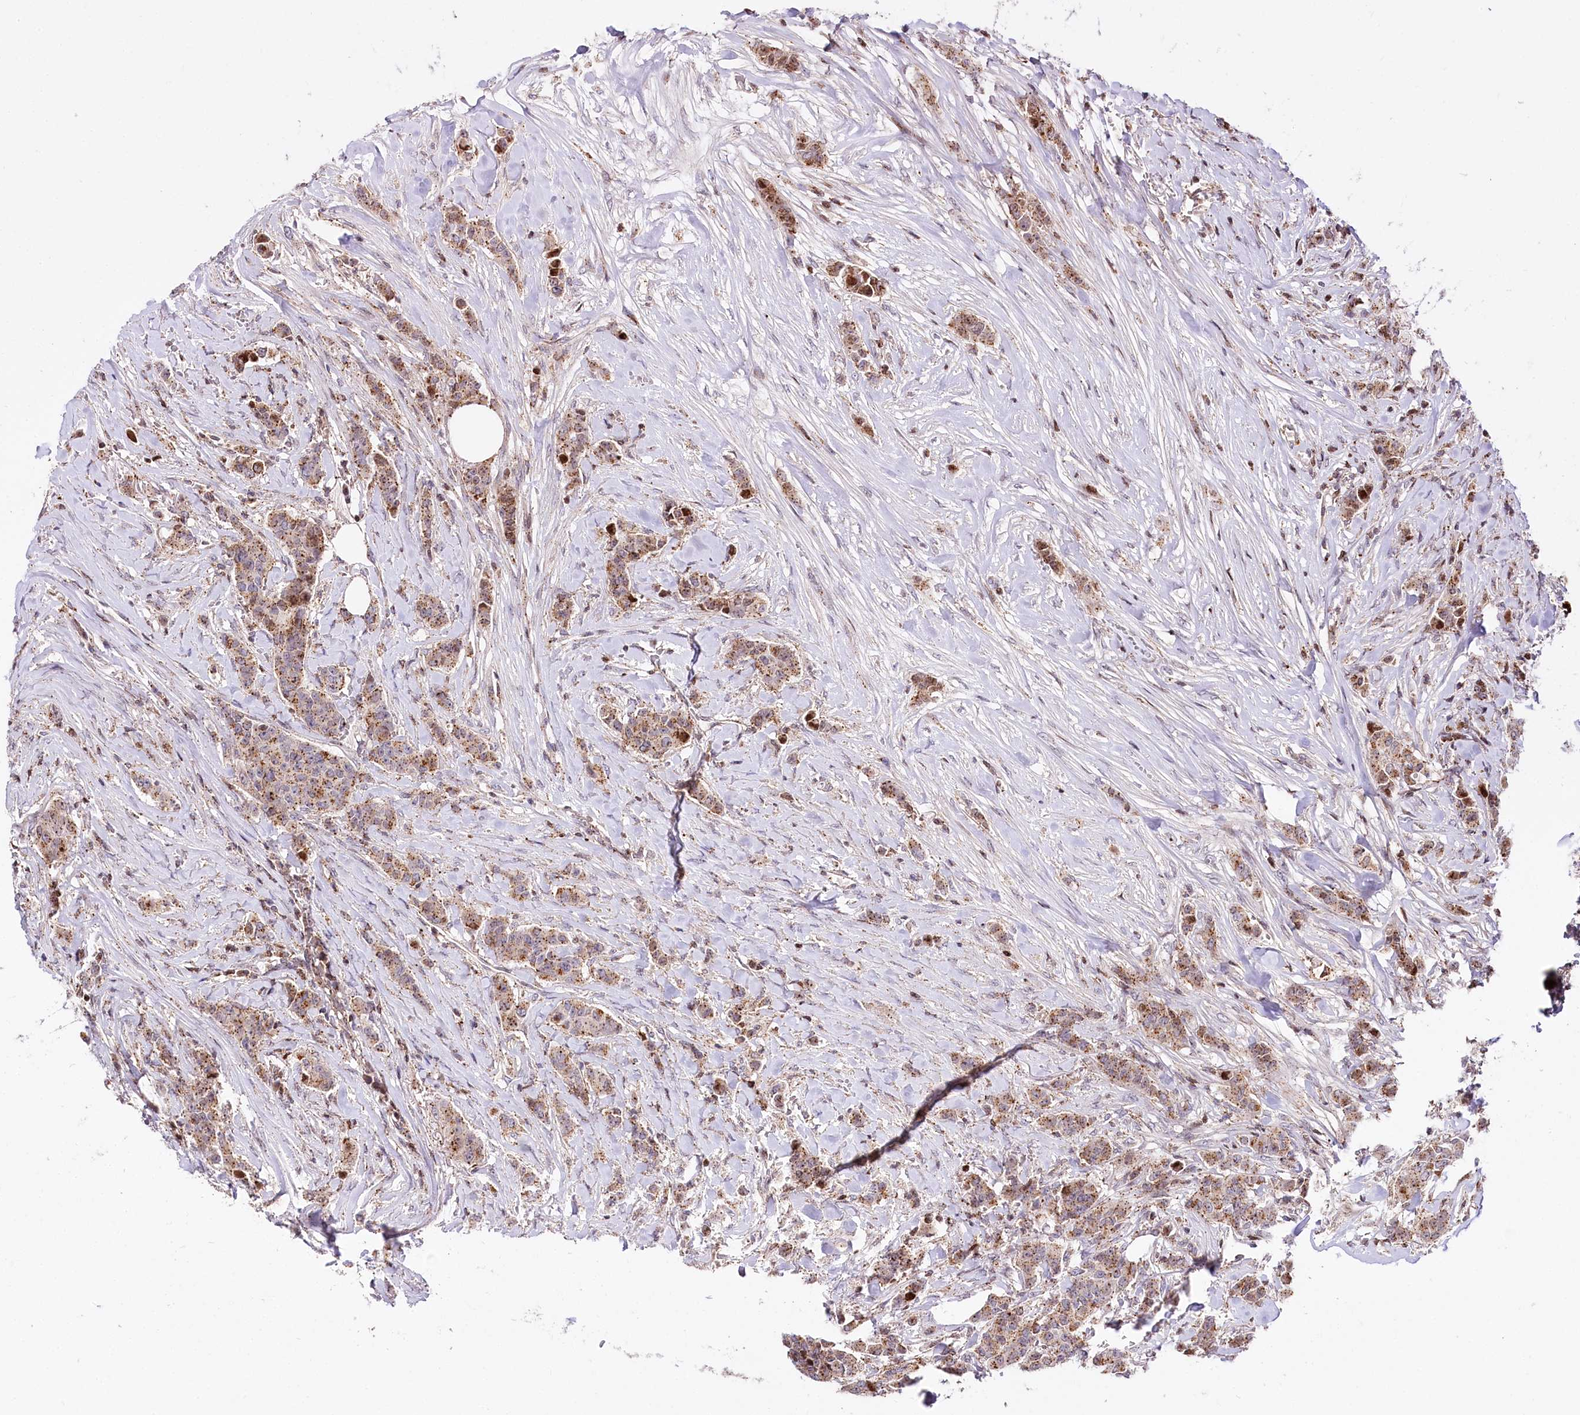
{"staining": {"intensity": "moderate", "quantity": ">75%", "location": "cytoplasmic/membranous"}, "tissue": "breast cancer", "cell_type": "Tumor cells", "image_type": "cancer", "snomed": [{"axis": "morphology", "description": "Duct carcinoma"}, {"axis": "topography", "description": "Breast"}], "caption": "Protein analysis of breast cancer (invasive ductal carcinoma) tissue shows moderate cytoplasmic/membranous positivity in about >75% of tumor cells. The staining was performed using DAB, with brown indicating positive protein expression. Nuclei are stained blue with hematoxylin.", "gene": "ZFYVE27", "patient": {"sex": "female", "age": 40}}